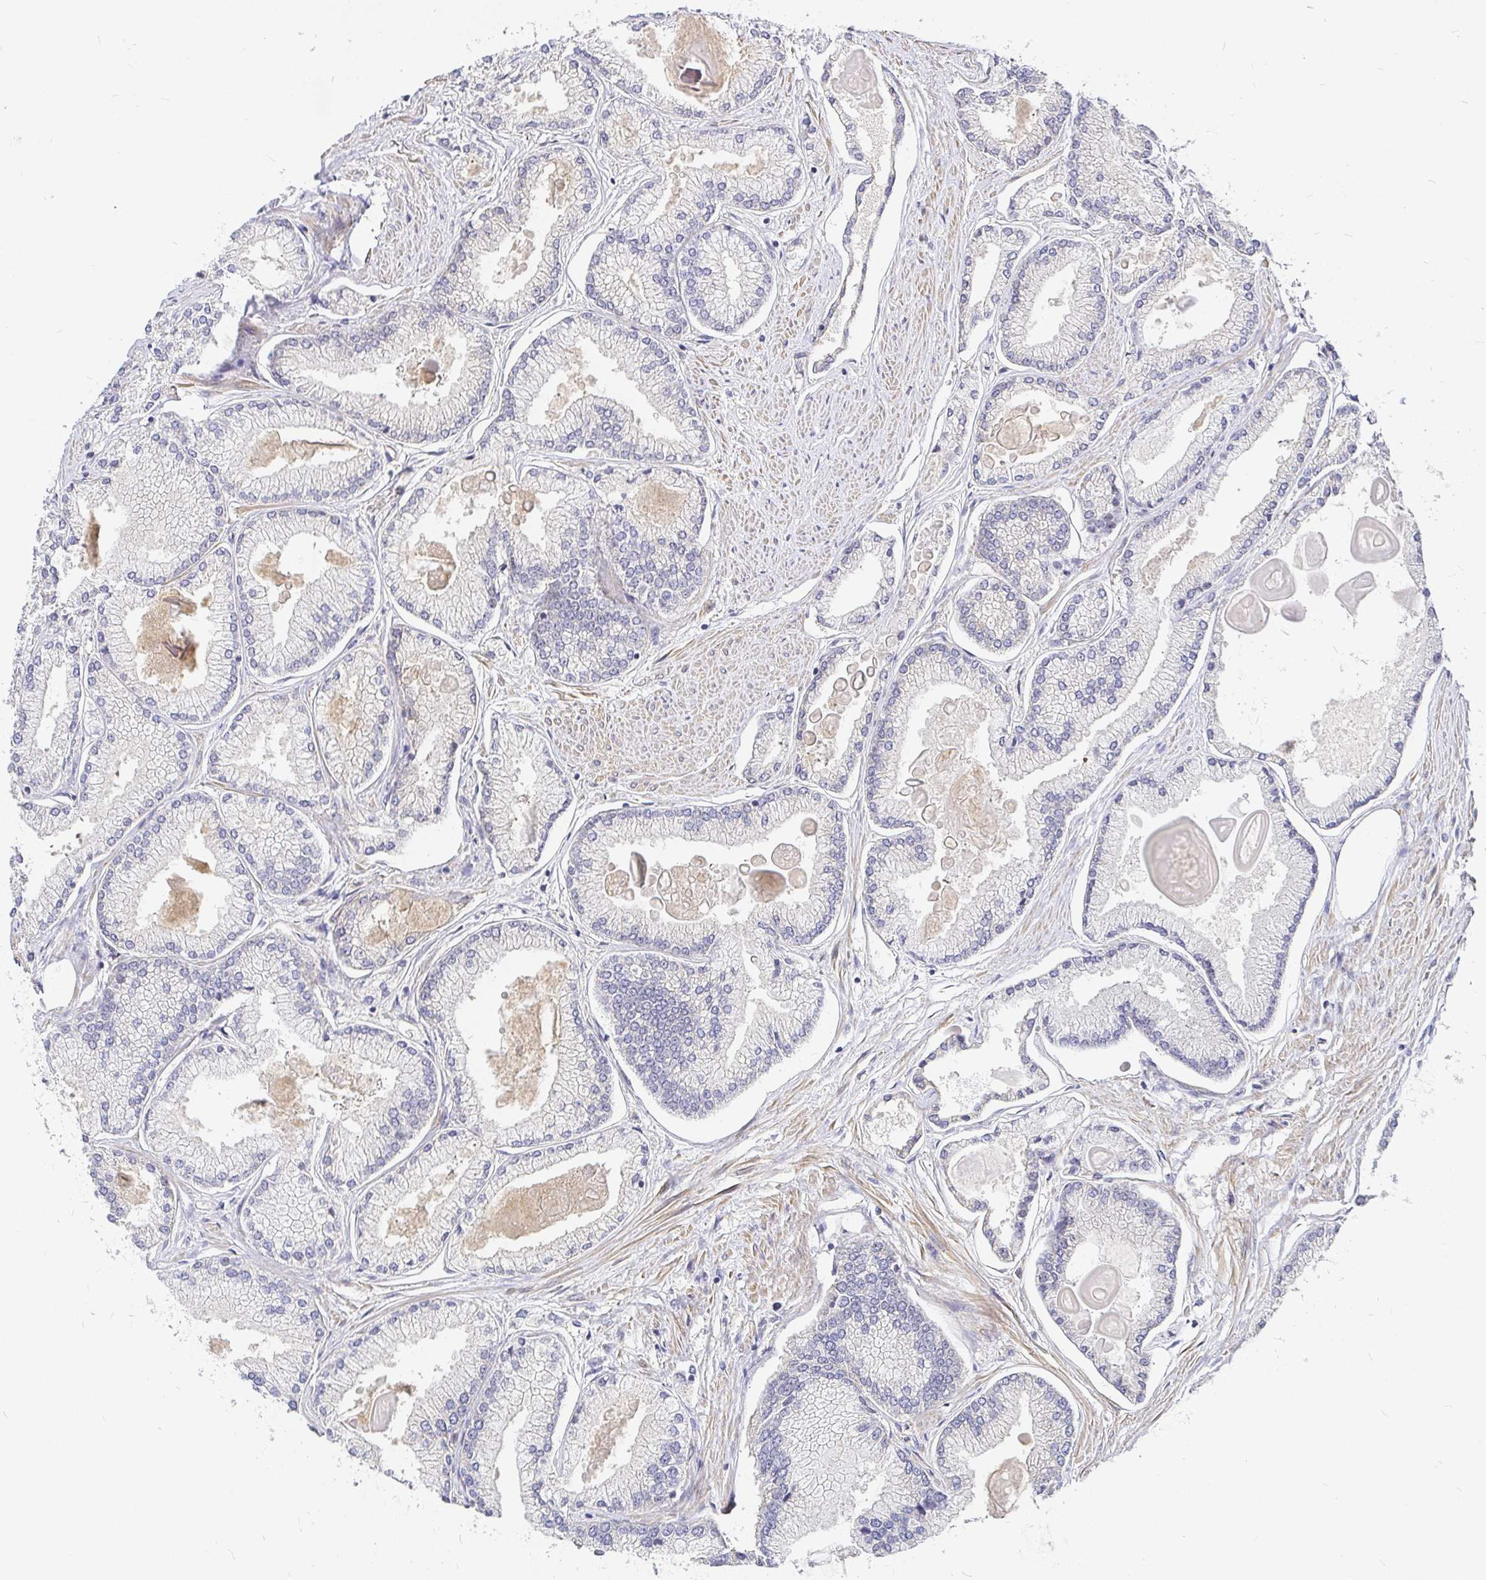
{"staining": {"intensity": "weak", "quantity": "<25%", "location": "cytoplasmic/membranous"}, "tissue": "prostate cancer", "cell_type": "Tumor cells", "image_type": "cancer", "snomed": [{"axis": "morphology", "description": "Adenocarcinoma, High grade"}, {"axis": "topography", "description": "Prostate"}], "caption": "IHC of prostate cancer shows no positivity in tumor cells. (DAB immunohistochemistry (IHC), high magnification).", "gene": "KIF5B", "patient": {"sex": "male", "age": 68}}